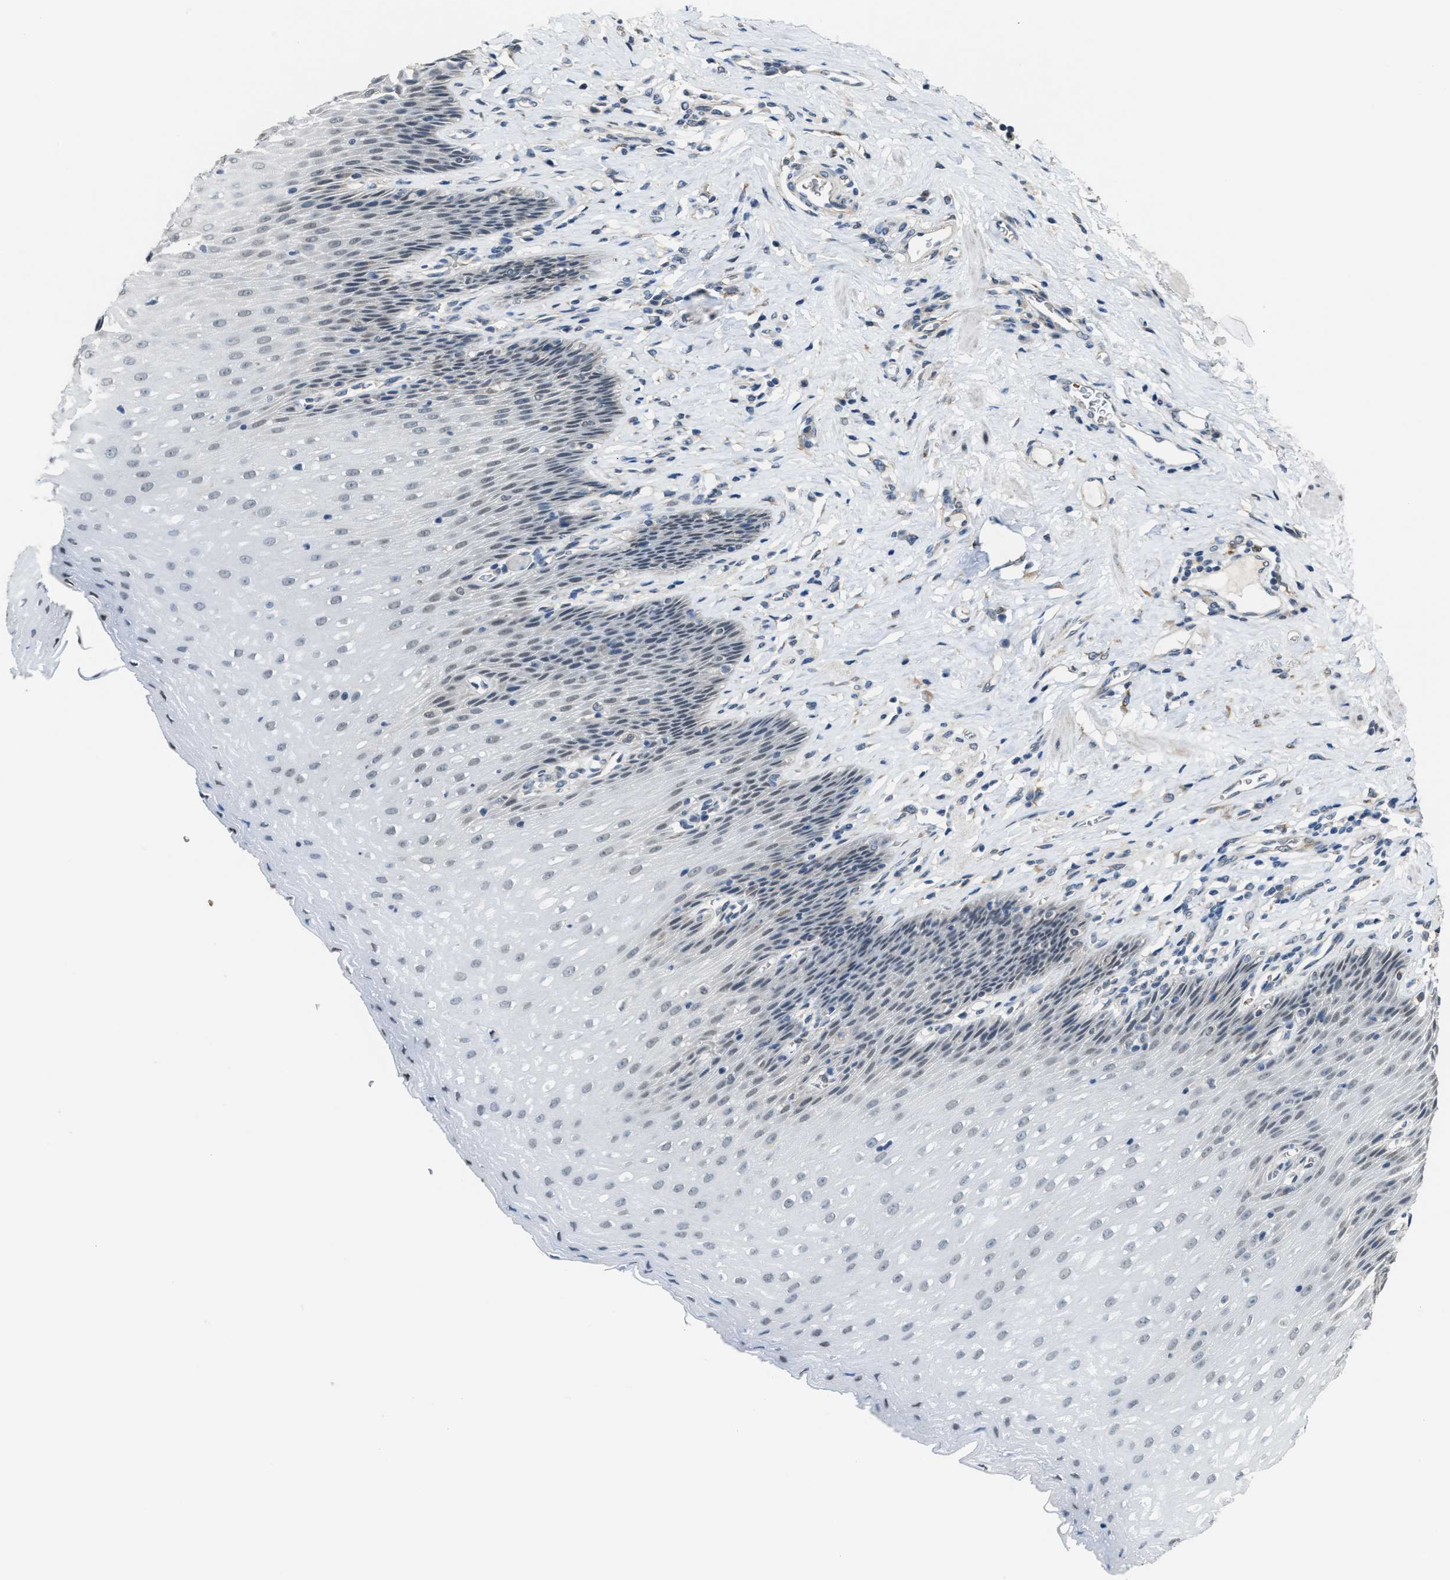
{"staining": {"intensity": "negative", "quantity": "none", "location": "none"}, "tissue": "esophagus", "cell_type": "Squamous epithelial cells", "image_type": "normal", "snomed": [{"axis": "morphology", "description": "Normal tissue, NOS"}, {"axis": "topography", "description": "Esophagus"}], "caption": "Unremarkable esophagus was stained to show a protein in brown. There is no significant positivity in squamous epithelial cells. (Immunohistochemistry, brightfield microscopy, high magnification).", "gene": "KIF24", "patient": {"sex": "female", "age": 61}}